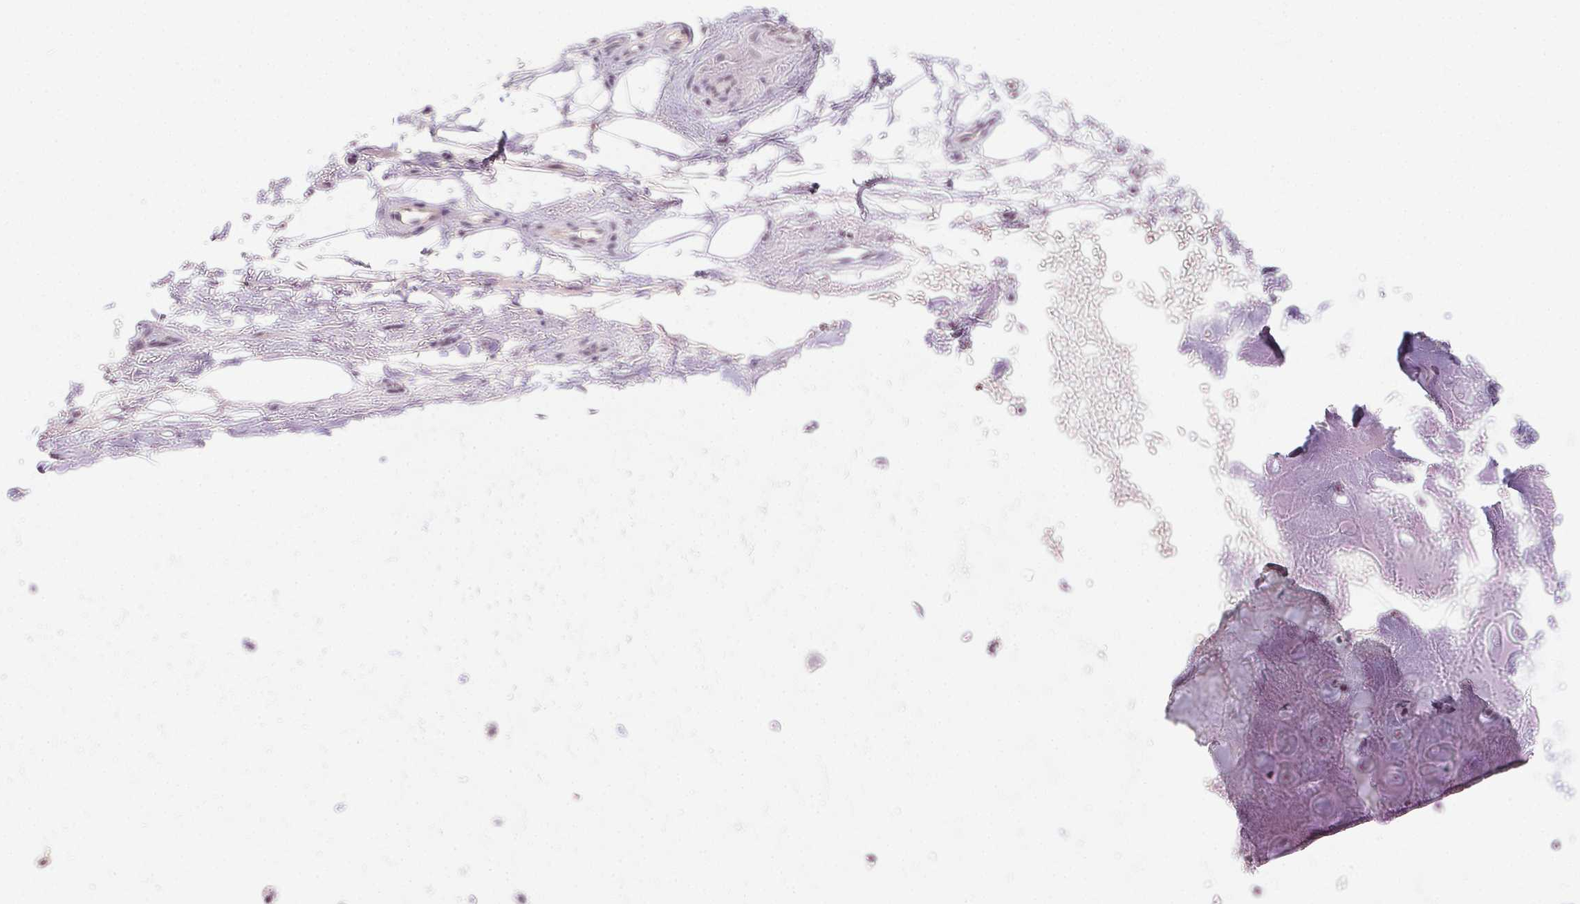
{"staining": {"intensity": "weak", "quantity": "<25%", "location": "cytoplasmic/membranous"}, "tissue": "adipose tissue", "cell_type": "Adipocytes", "image_type": "normal", "snomed": [{"axis": "morphology", "description": "Normal tissue, NOS"}, {"axis": "topography", "description": "Cartilage tissue"}], "caption": "Protein analysis of unremarkable adipose tissue demonstrates no significant staining in adipocytes. Brightfield microscopy of immunohistochemistry (IHC) stained with DAB (brown) and hematoxylin (blue), captured at high magnification.", "gene": "SOAT1", "patient": {"sex": "male", "age": 65}}